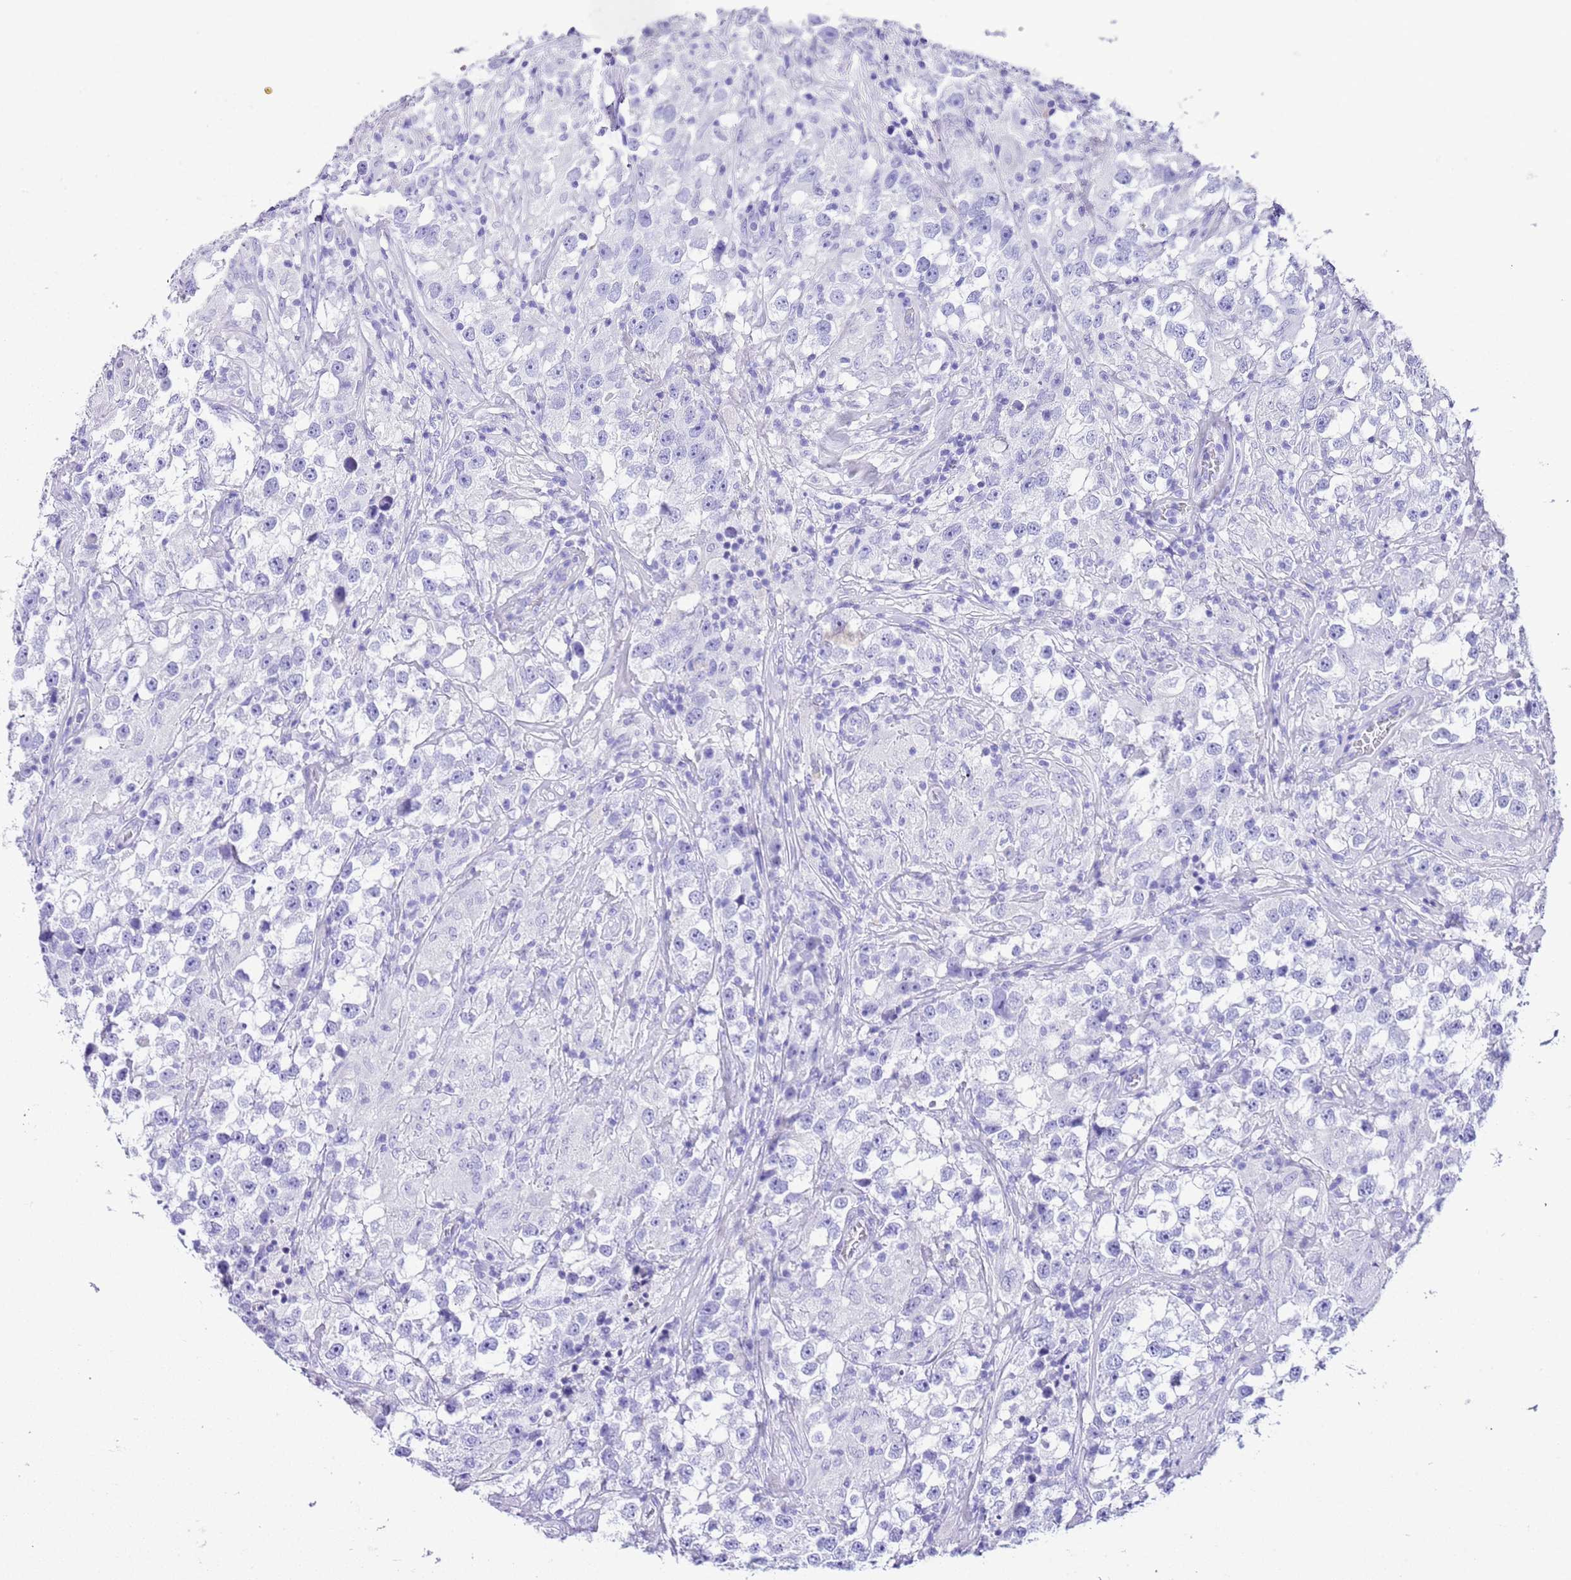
{"staining": {"intensity": "negative", "quantity": "none", "location": "none"}, "tissue": "testis cancer", "cell_type": "Tumor cells", "image_type": "cancer", "snomed": [{"axis": "morphology", "description": "Seminoma, NOS"}, {"axis": "topography", "description": "Testis"}], "caption": "A high-resolution photomicrograph shows immunohistochemistry (IHC) staining of testis cancer (seminoma), which reveals no significant staining in tumor cells.", "gene": "KCNC1", "patient": {"sex": "male", "age": 46}}